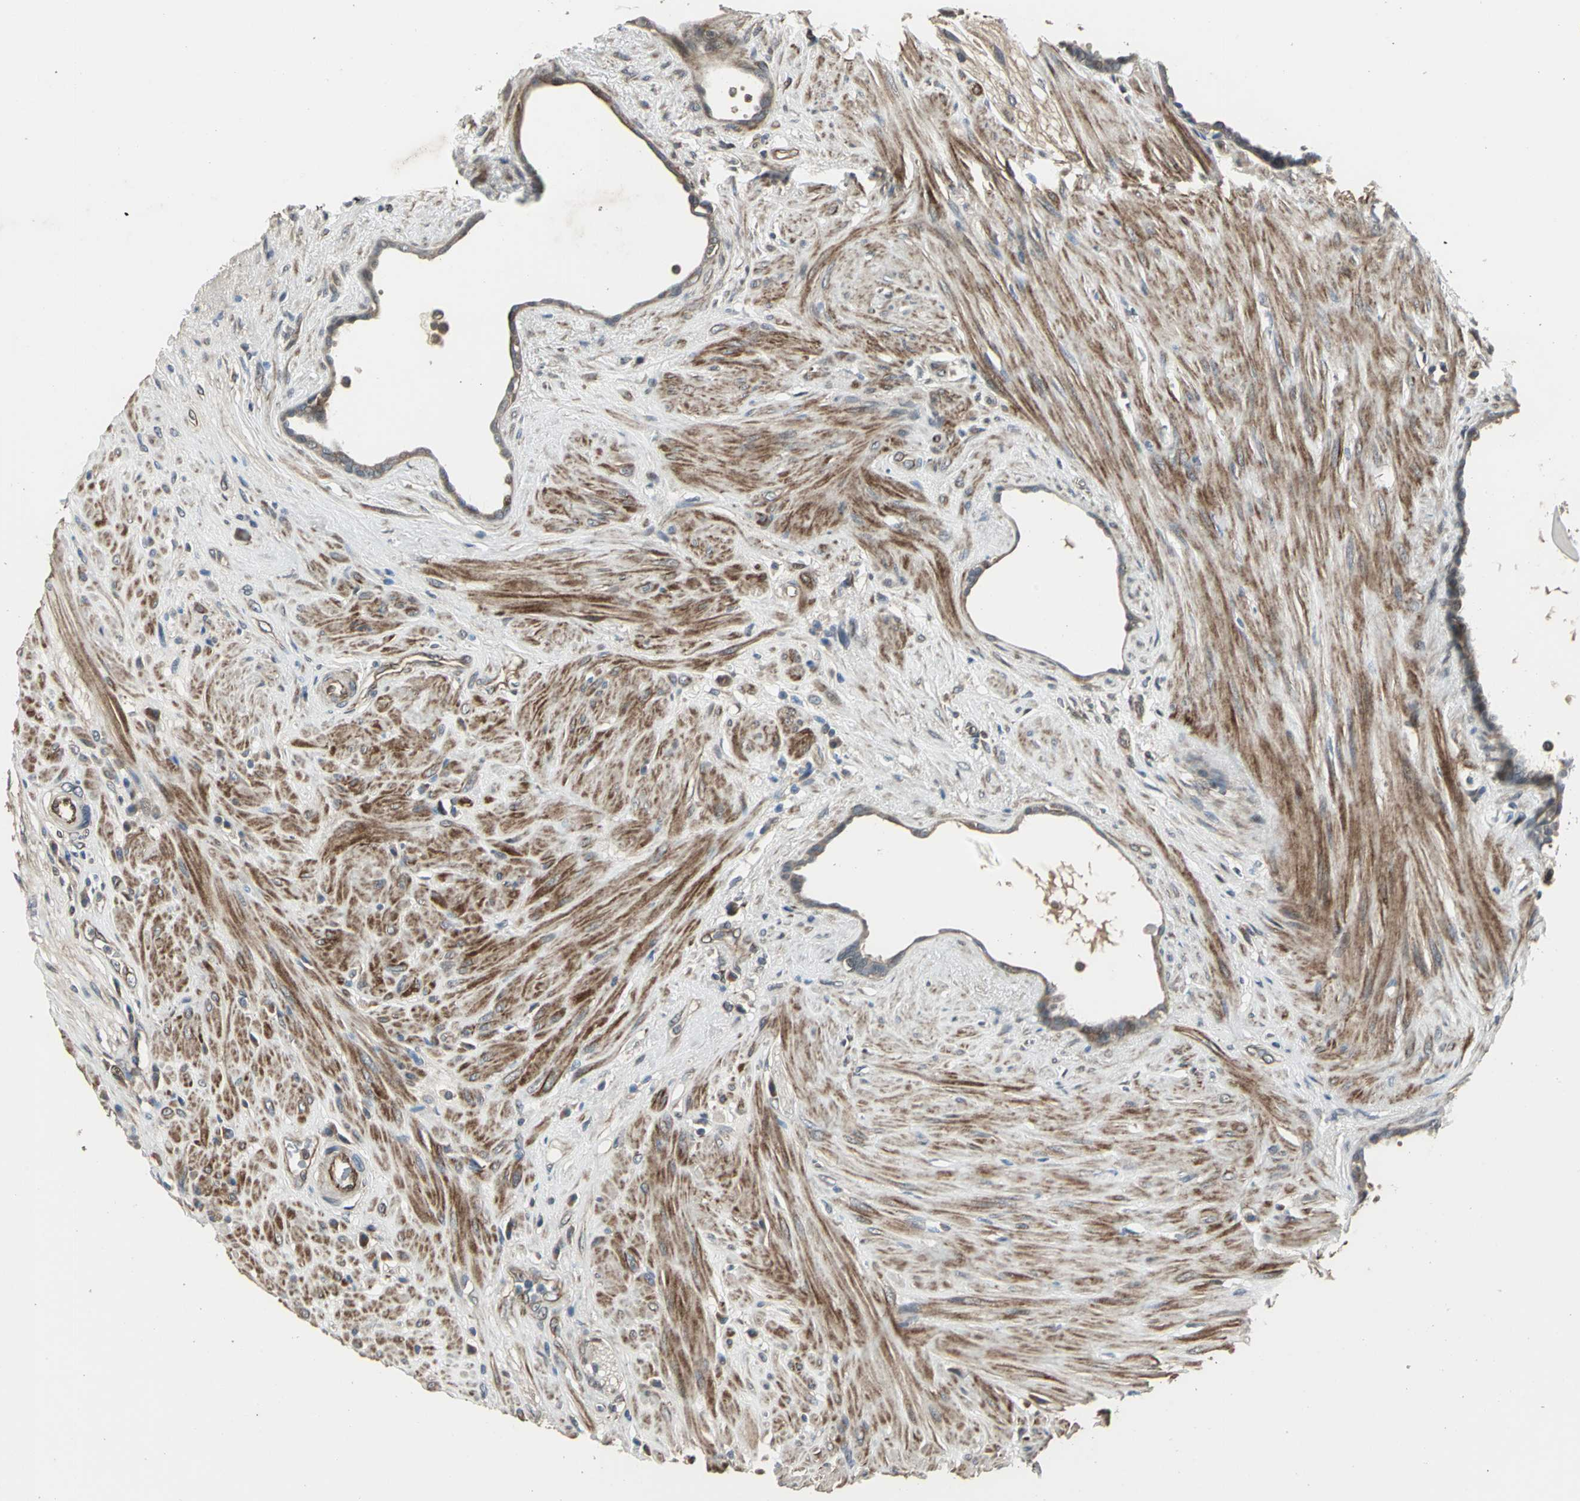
{"staining": {"intensity": "moderate", "quantity": ">75%", "location": "cytoplasmic/membranous"}, "tissue": "seminal vesicle", "cell_type": "Glandular cells", "image_type": "normal", "snomed": [{"axis": "morphology", "description": "Normal tissue, NOS"}, {"axis": "topography", "description": "Seminal veicle"}], "caption": "This histopathology image exhibits IHC staining of normal human seminal vesicle, with medium moderate cytoplasmic/membranous positivity in about >75% of glandular cells.", "gene": "PFDN1", "patient": {"sex": "male", "age": 61}}